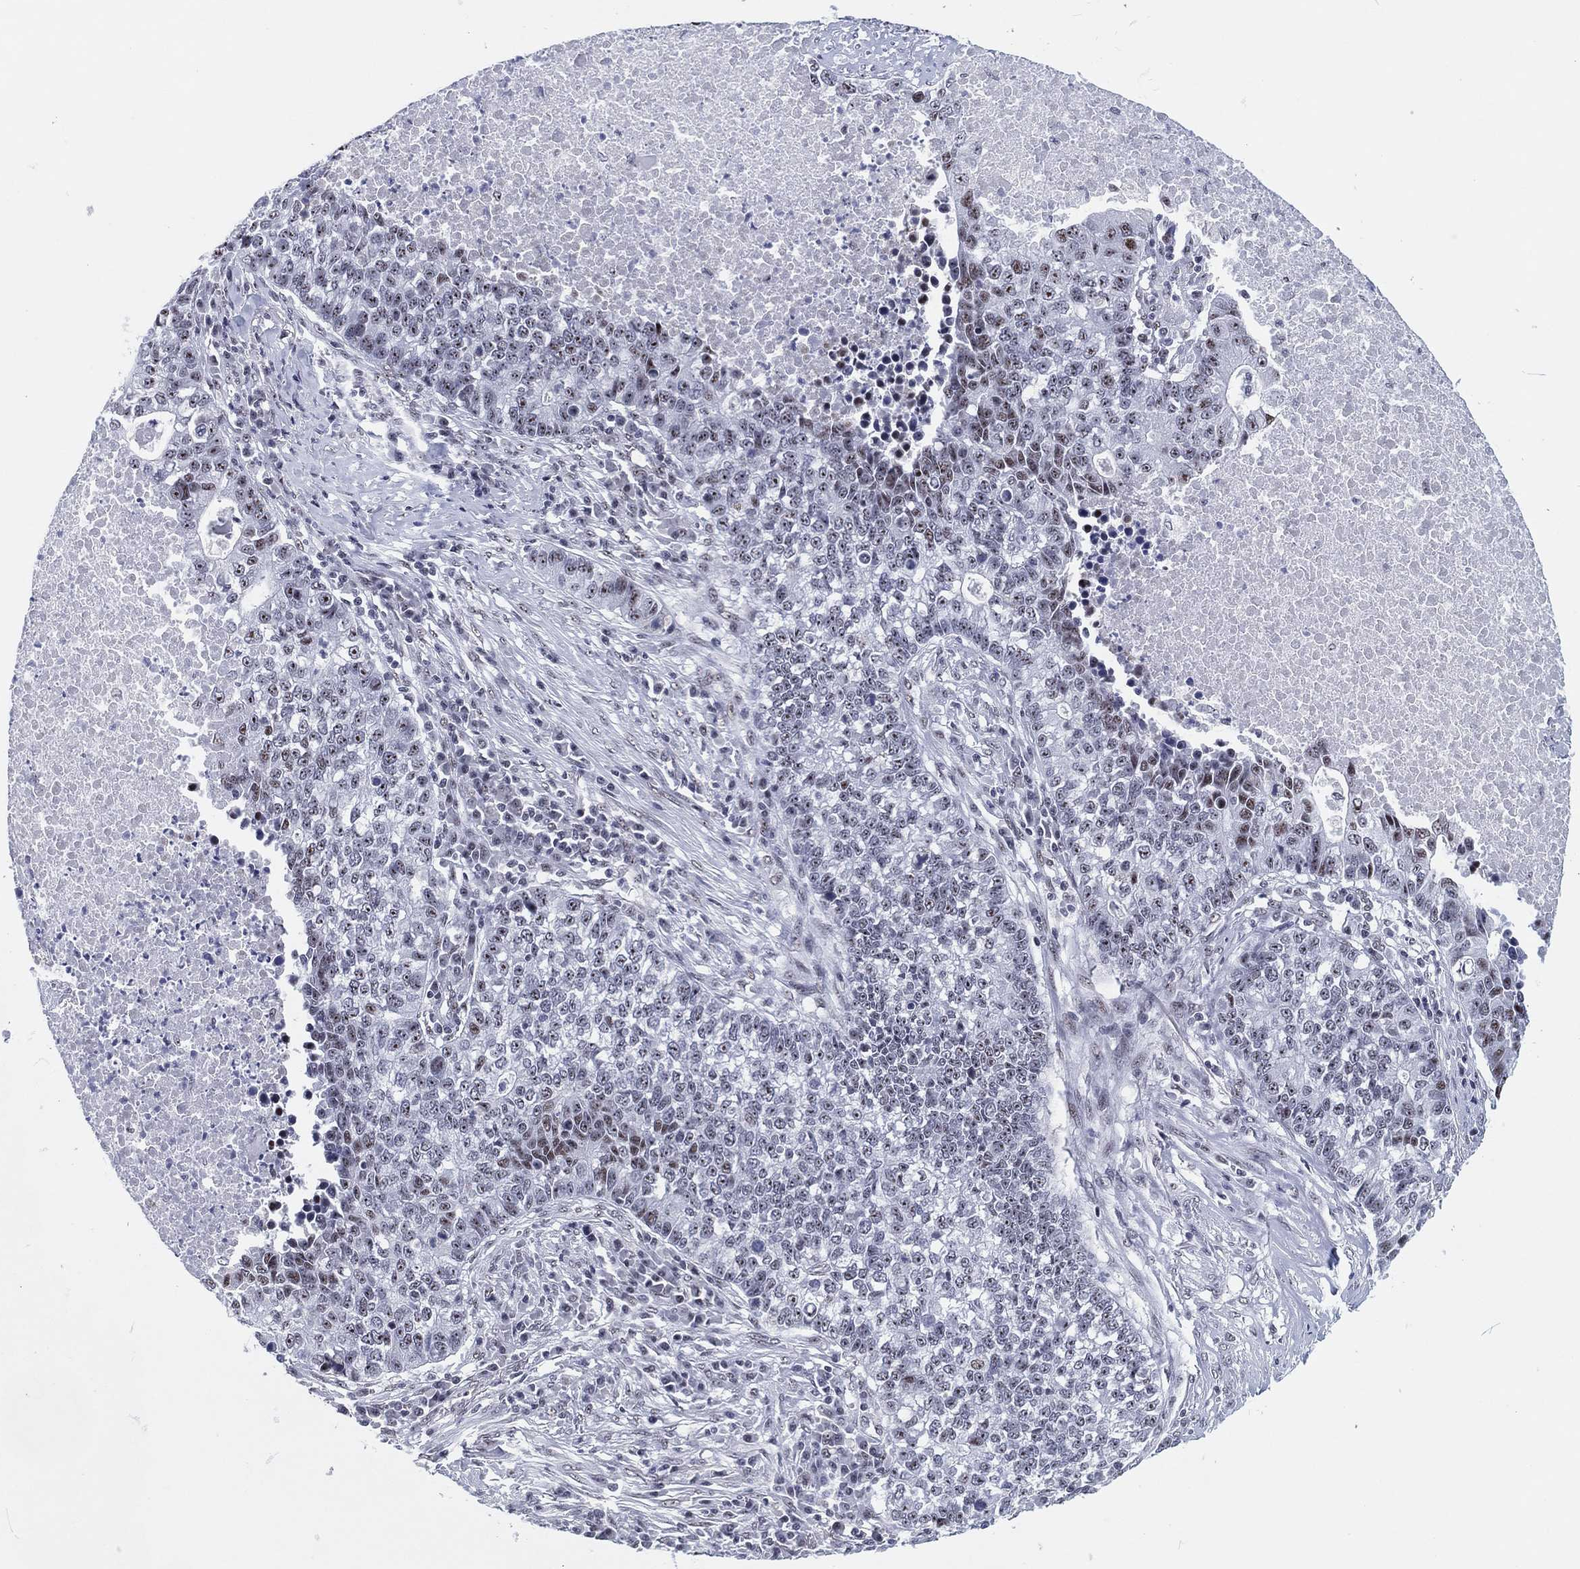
{"staining": {"intensity": "weak", "quantity": "<25%", "location": "nuclear"}, "tissue": "lung cancer", "cell_type": "Tumor cells", "image_type": "cancer", "snomed": [{"axis": "morphology", "description": "Adenocarcinoma, NOS"}, {"axis": "topography", "description": "Lung"}], "caption": "DAB immunohistochemical staining of adenocarcinoma (lung) displays no significant staining in tumor cells.", "gene": "MAPK8IP1", "patient": {"sex": "male", "age": 57}}